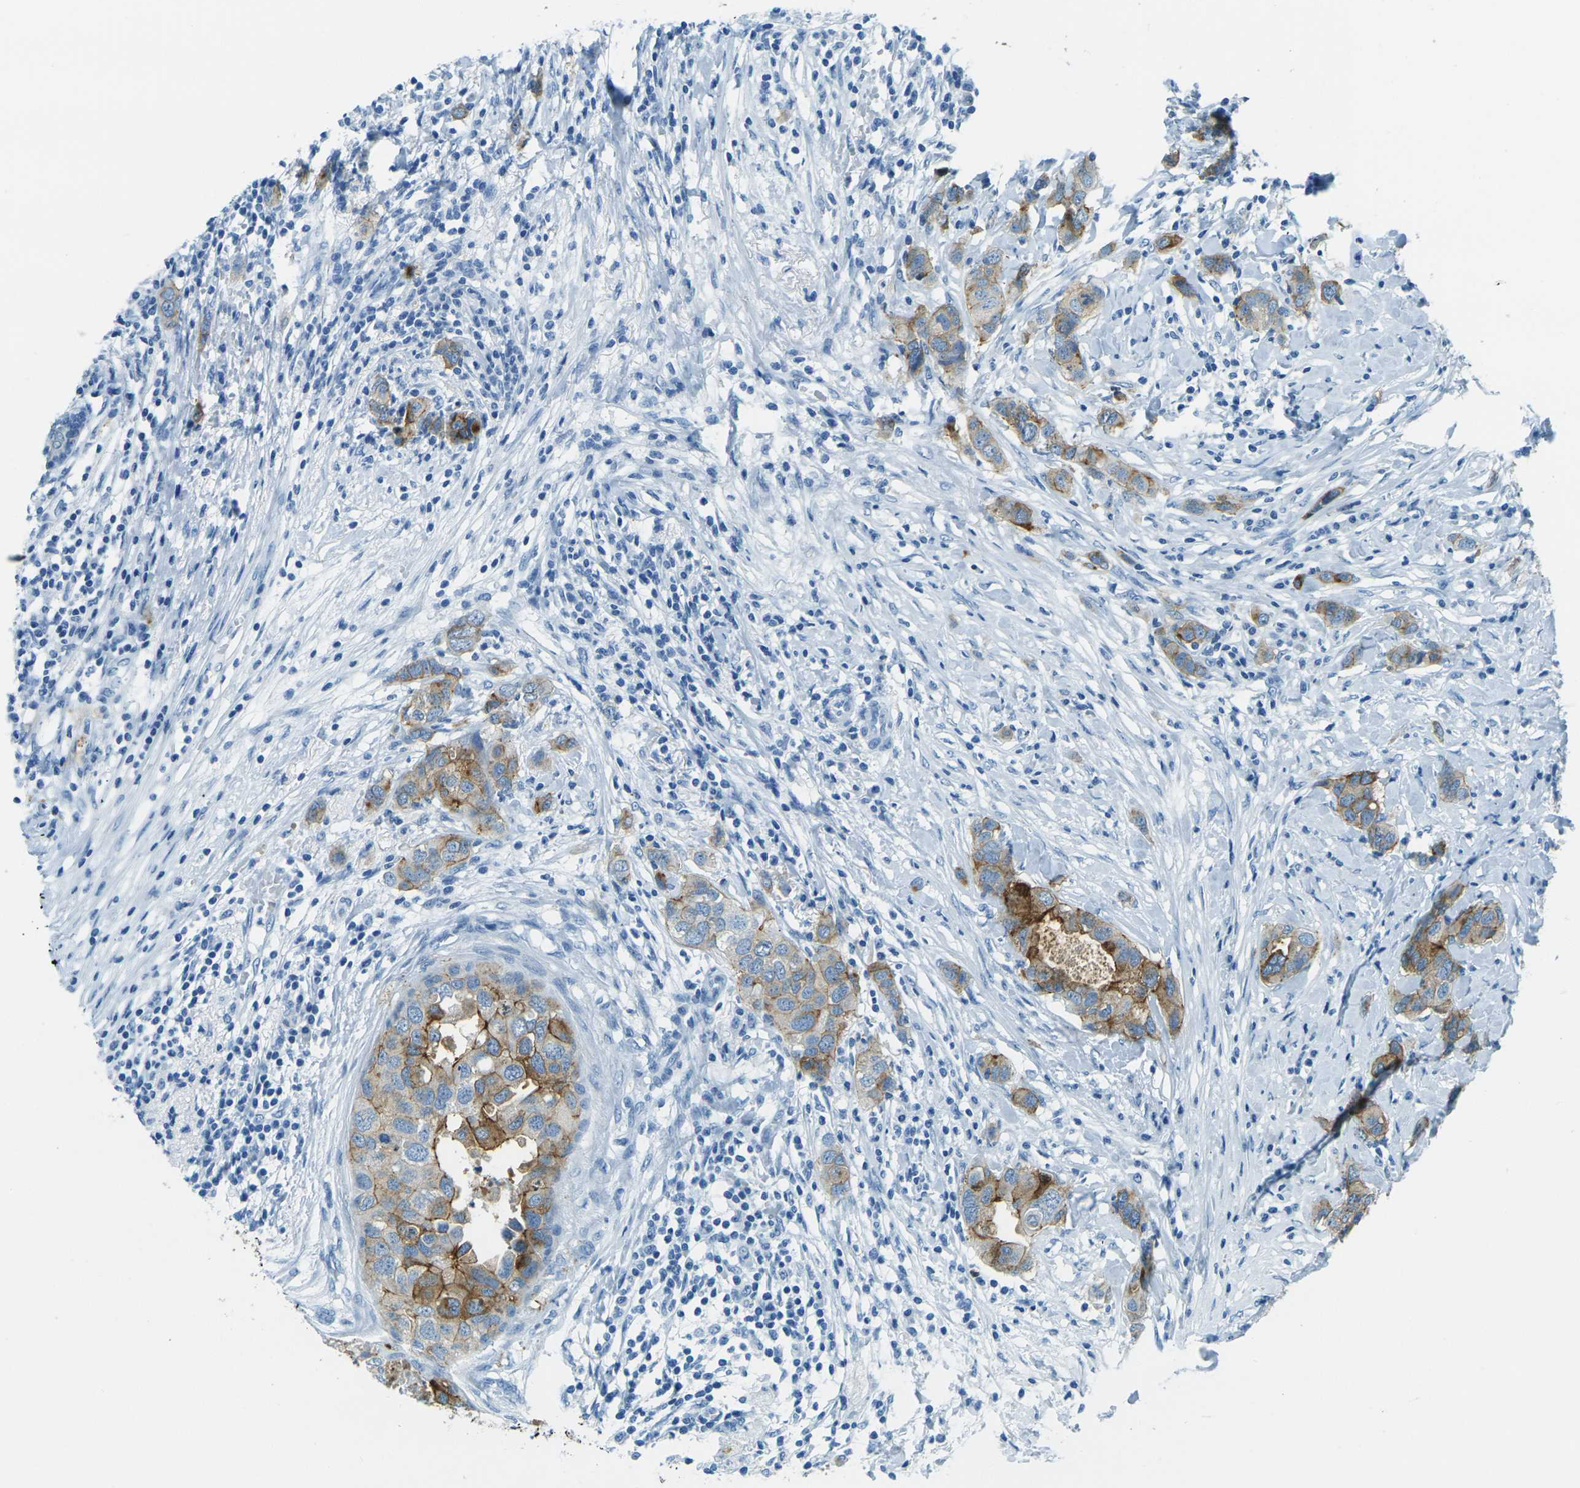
{"staining": {"intensity": "moderate", "quantity": ">75%", "location": "cytoplasmic/membranous"}, "tissue": "breast cancer", "cell_type": "Tumor cells", "image_type": "cancer", "snomed": [{"axis": "morphology", "description": "Duct carcinoma"}, {"axis": "topography", "description": "Breast"}], "caption": "Intraductal carcinoma (breast) was stained to show a protein in brown. There is medium levels of moderate cytoplasmic/membranous expression in about >75% of tumor cells.", "gene": "OCLN", "patient": {"sex": "female", "age": 50}}